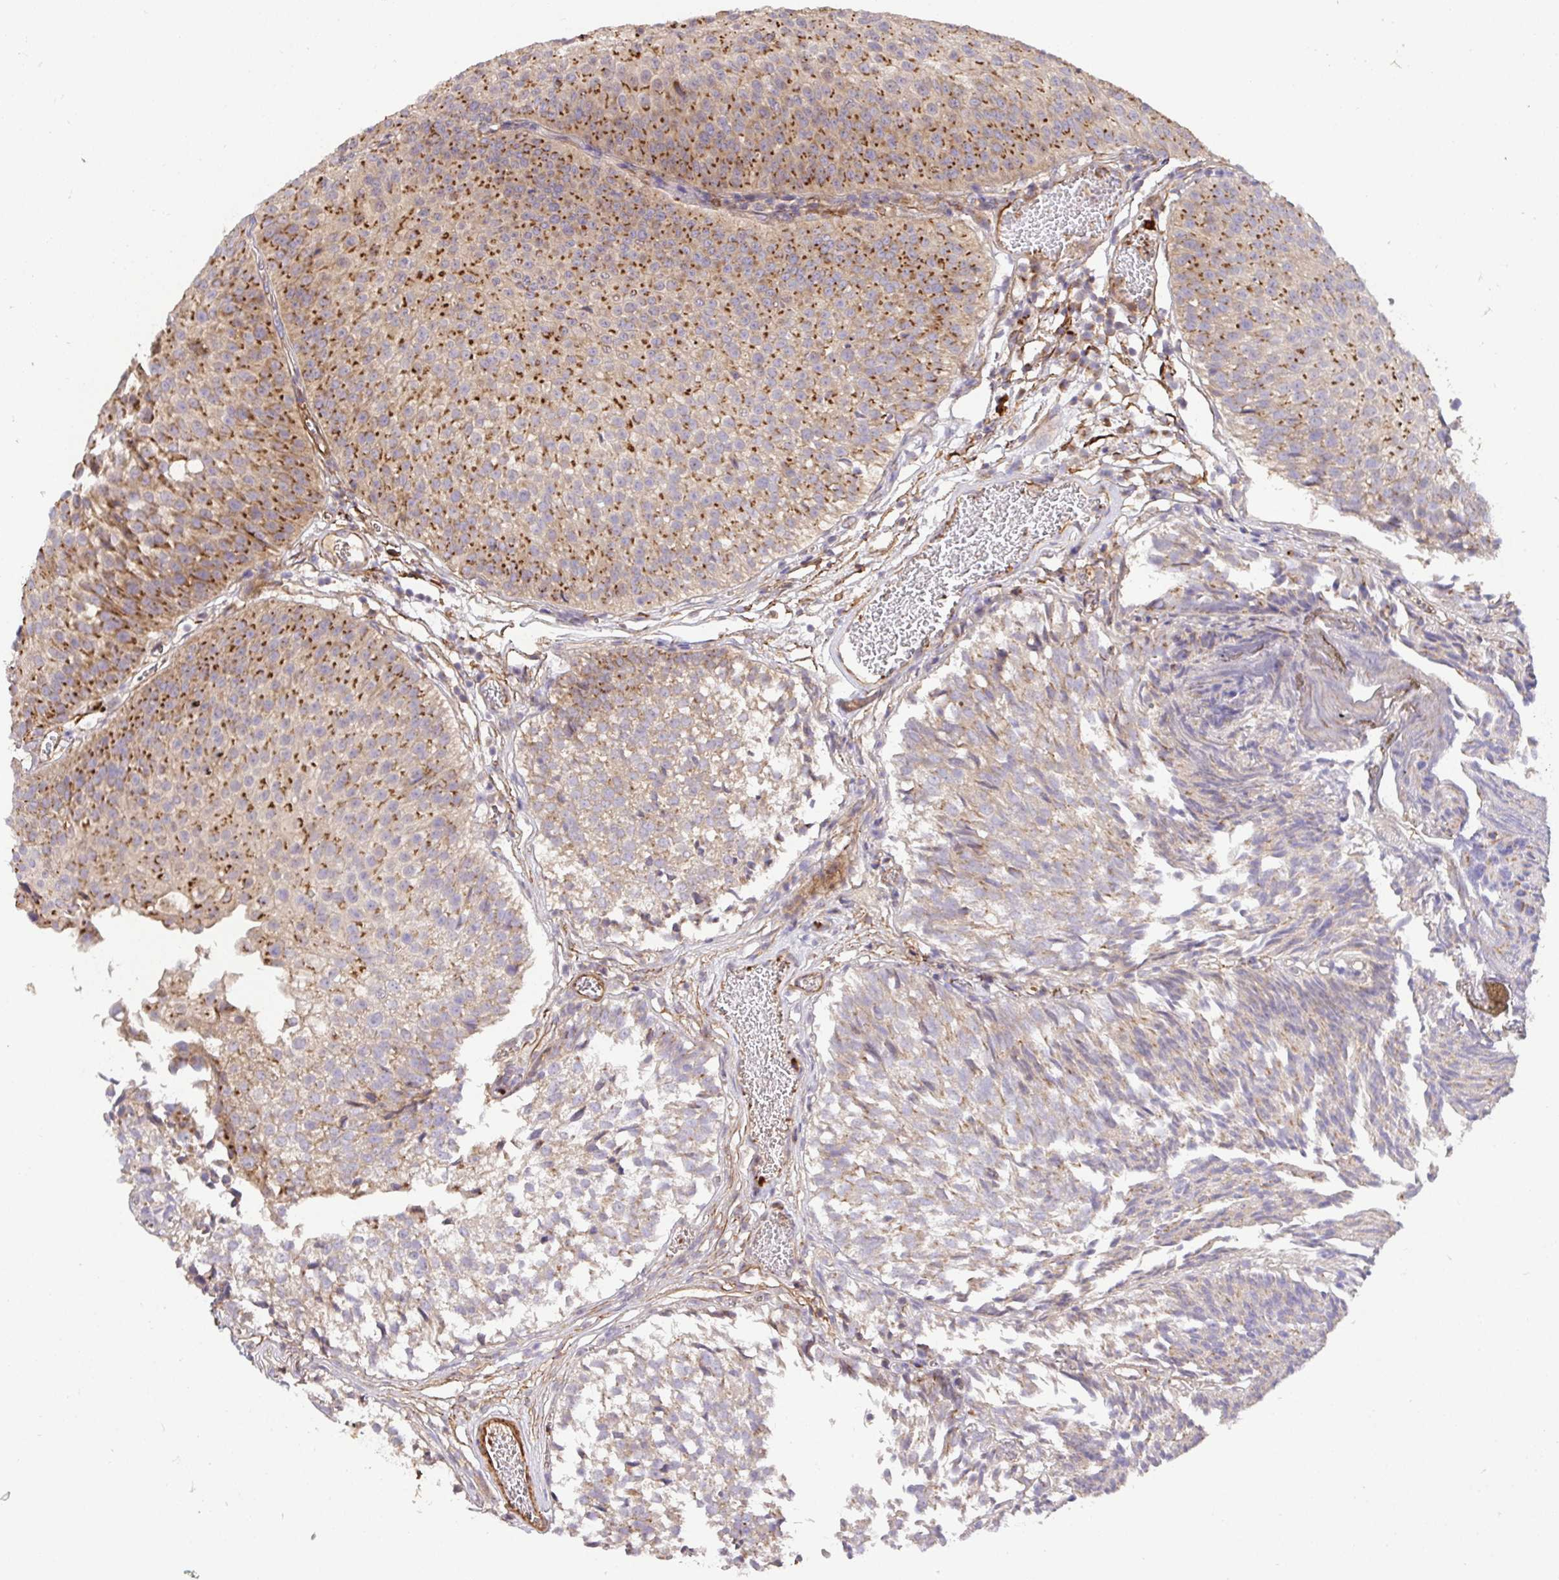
{"staining": {"intensity": "strong", "quantity": "25%-75%", "location": "cytoplasmic/membranous"}, "tissue": "urothelial cancer", "cell_type": "Tumor cells", "image_type": "cancer", "snomed": [{"axis": "morphology", "description": "Urothelial carcinoma, Low grade"}, {"axis": "topography", "description": "Urinary bladder"}], "caption": "A high-resolution photomicrograph shows IHC staining of urothelial cancer, which displays strong cytoplasmic/membranous positivity in about 25%-75% of tumor cells.", "gene": "TM9SF4", "patient": {"sex": "male", "age": 80}}